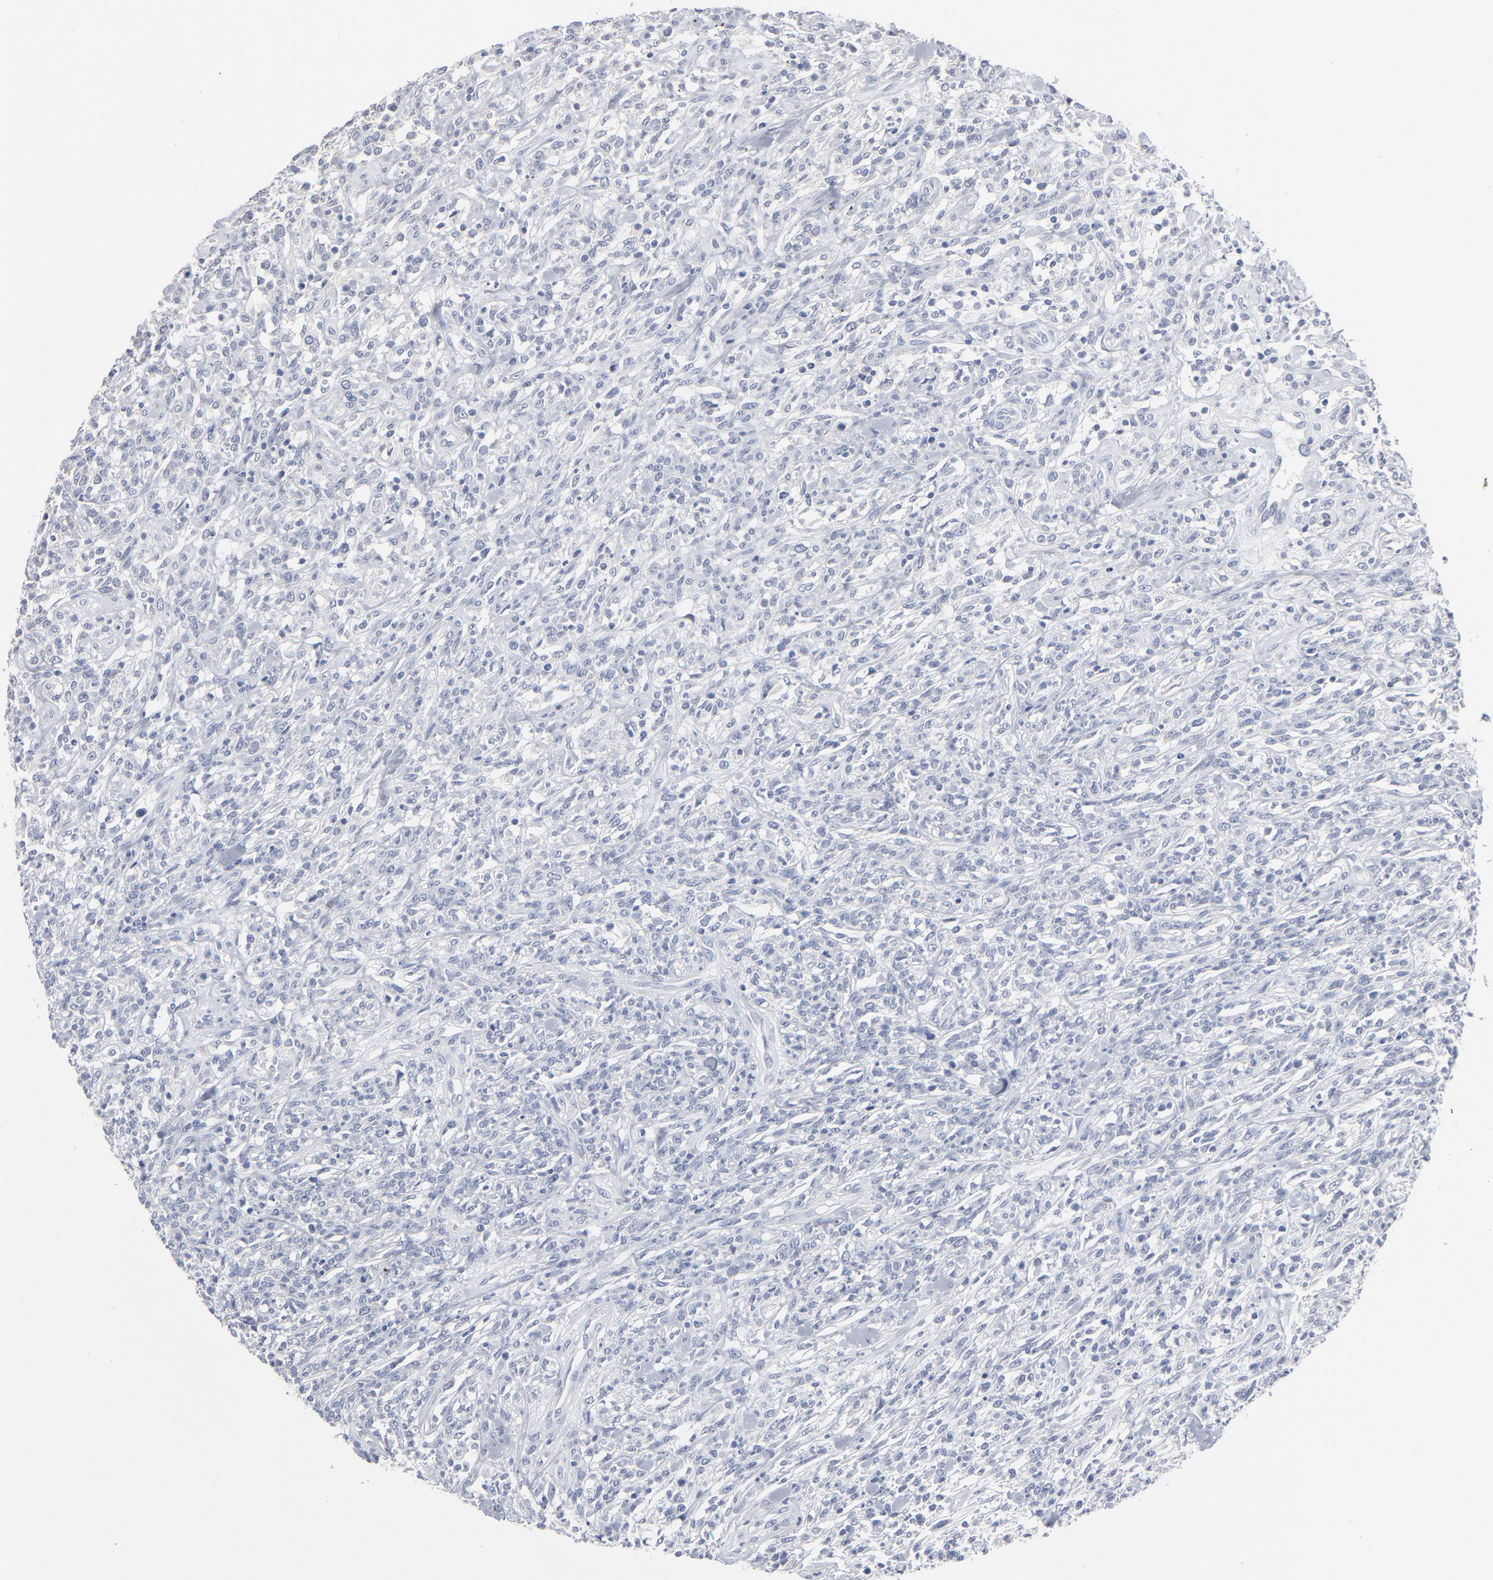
{"staining": {"intensity": "negative", "quantity": "none", "location": "none"}, "tissue": "lymphoma", "cell_type": "Tumor cells", "image_type": "cancer", "snomed": [{"axis": "morphology", "description": "Malignant lymphoma, non-Hodgkin's type, High grade"}, {"axis": "topography", "description": "Lymph node"}], "caption": "There is no significant staining in tumor cells of lymphoma. Brightfield microscopy of immunohistochemistry stained with DAB (3,3'-diaminobenzidine) (brown) and hematoxylin (blue), captured at high magnification.", "gene": "PAGE1", "patient": {"sex": "female", "age": 73}}